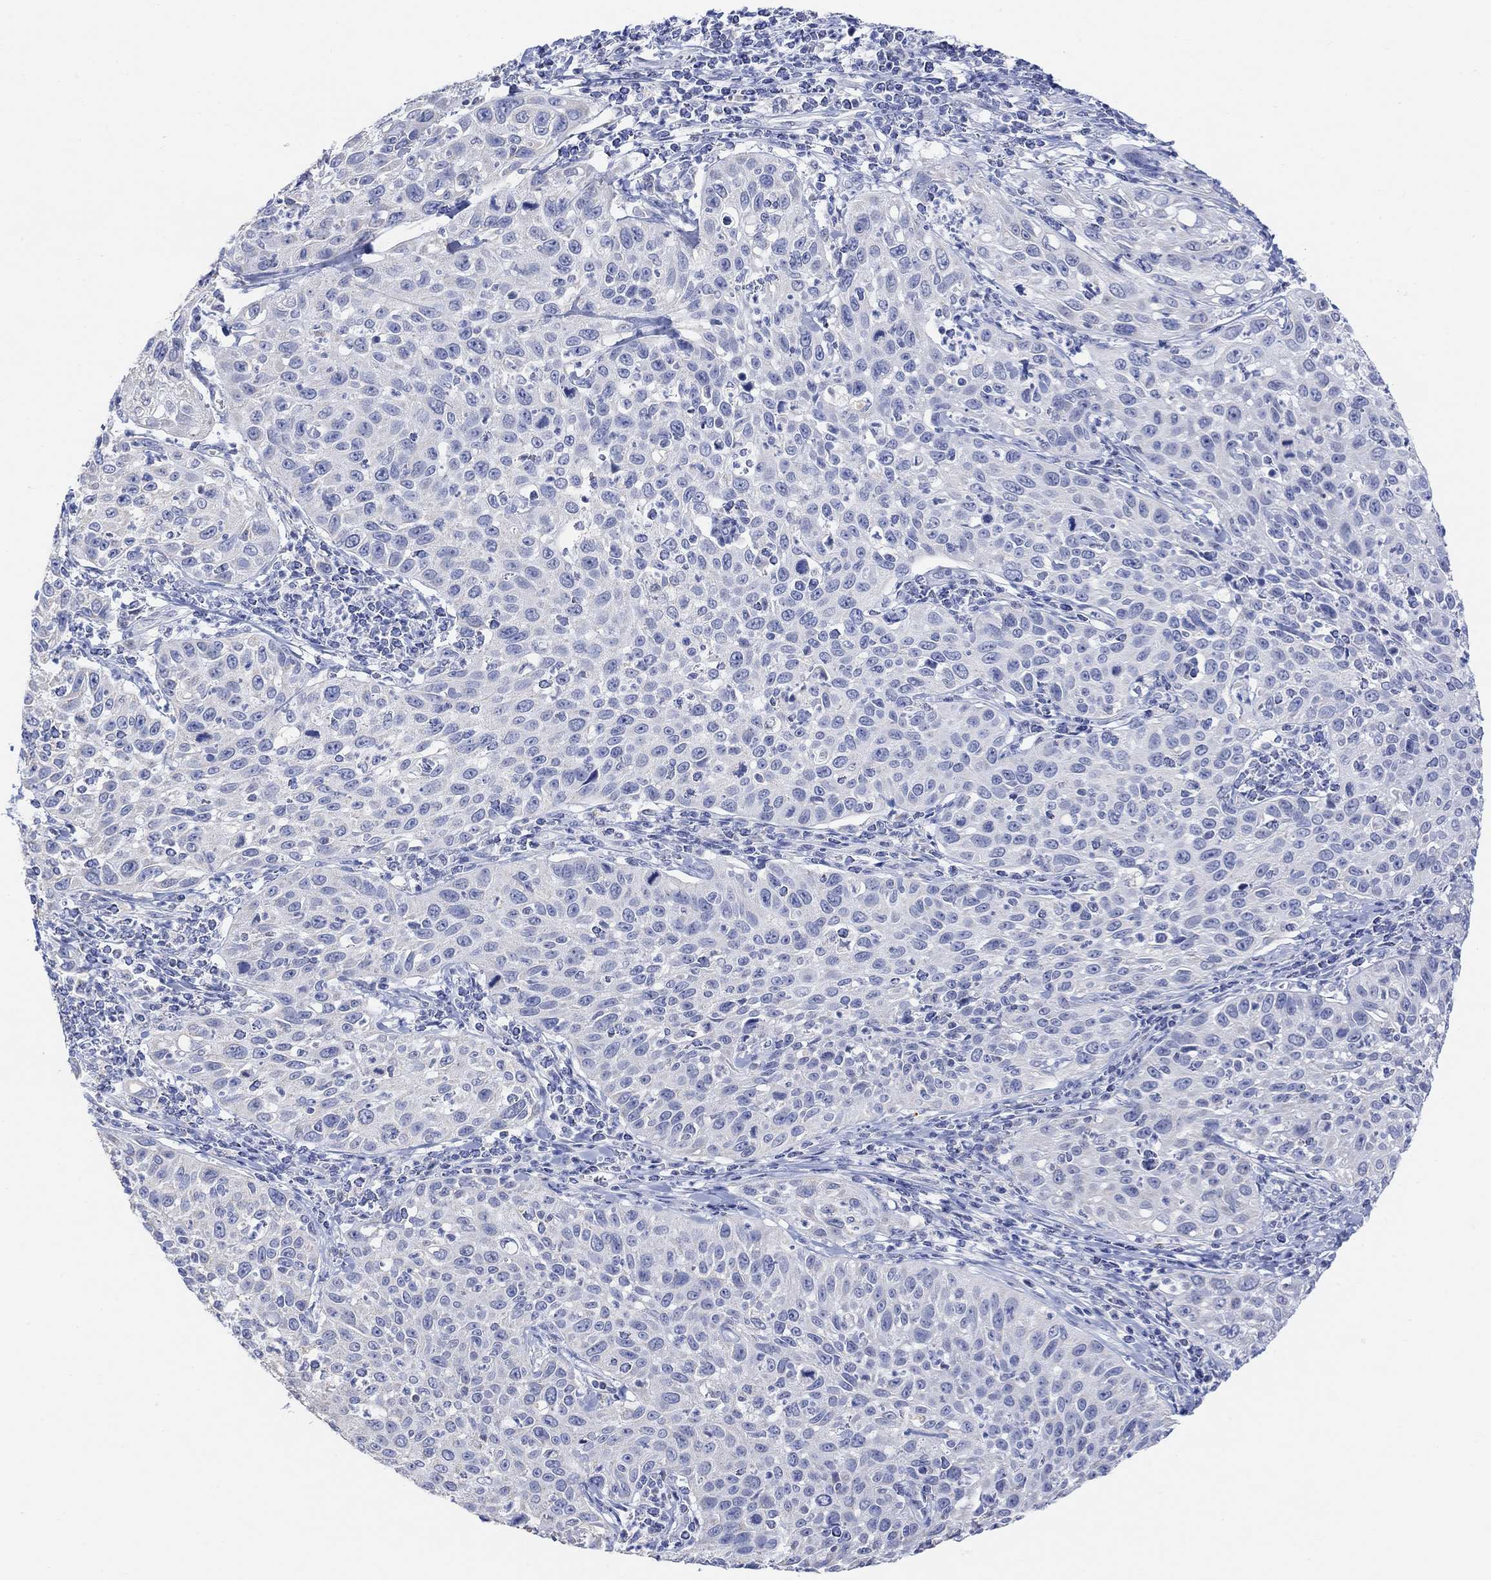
{"staining": {"intensity": "negative", "quantity": "none", "location": "none"}, "tissue": "cervical cancer", "cell_type": "Tumor cells", "image_type": "cancer", "snomed": [{"axis": "morphology", "description": "Squamous cell carcinoma, NOS"}, {"axis": "topography", "description": "Cervix"}], "caption": "DAB immunohistochemical staining of cervical squamous cell carcinoma demonstrates no significant staining in tumor cells.", "gene": "SYT12", "patient": {"sex": "female", "age": 26}}